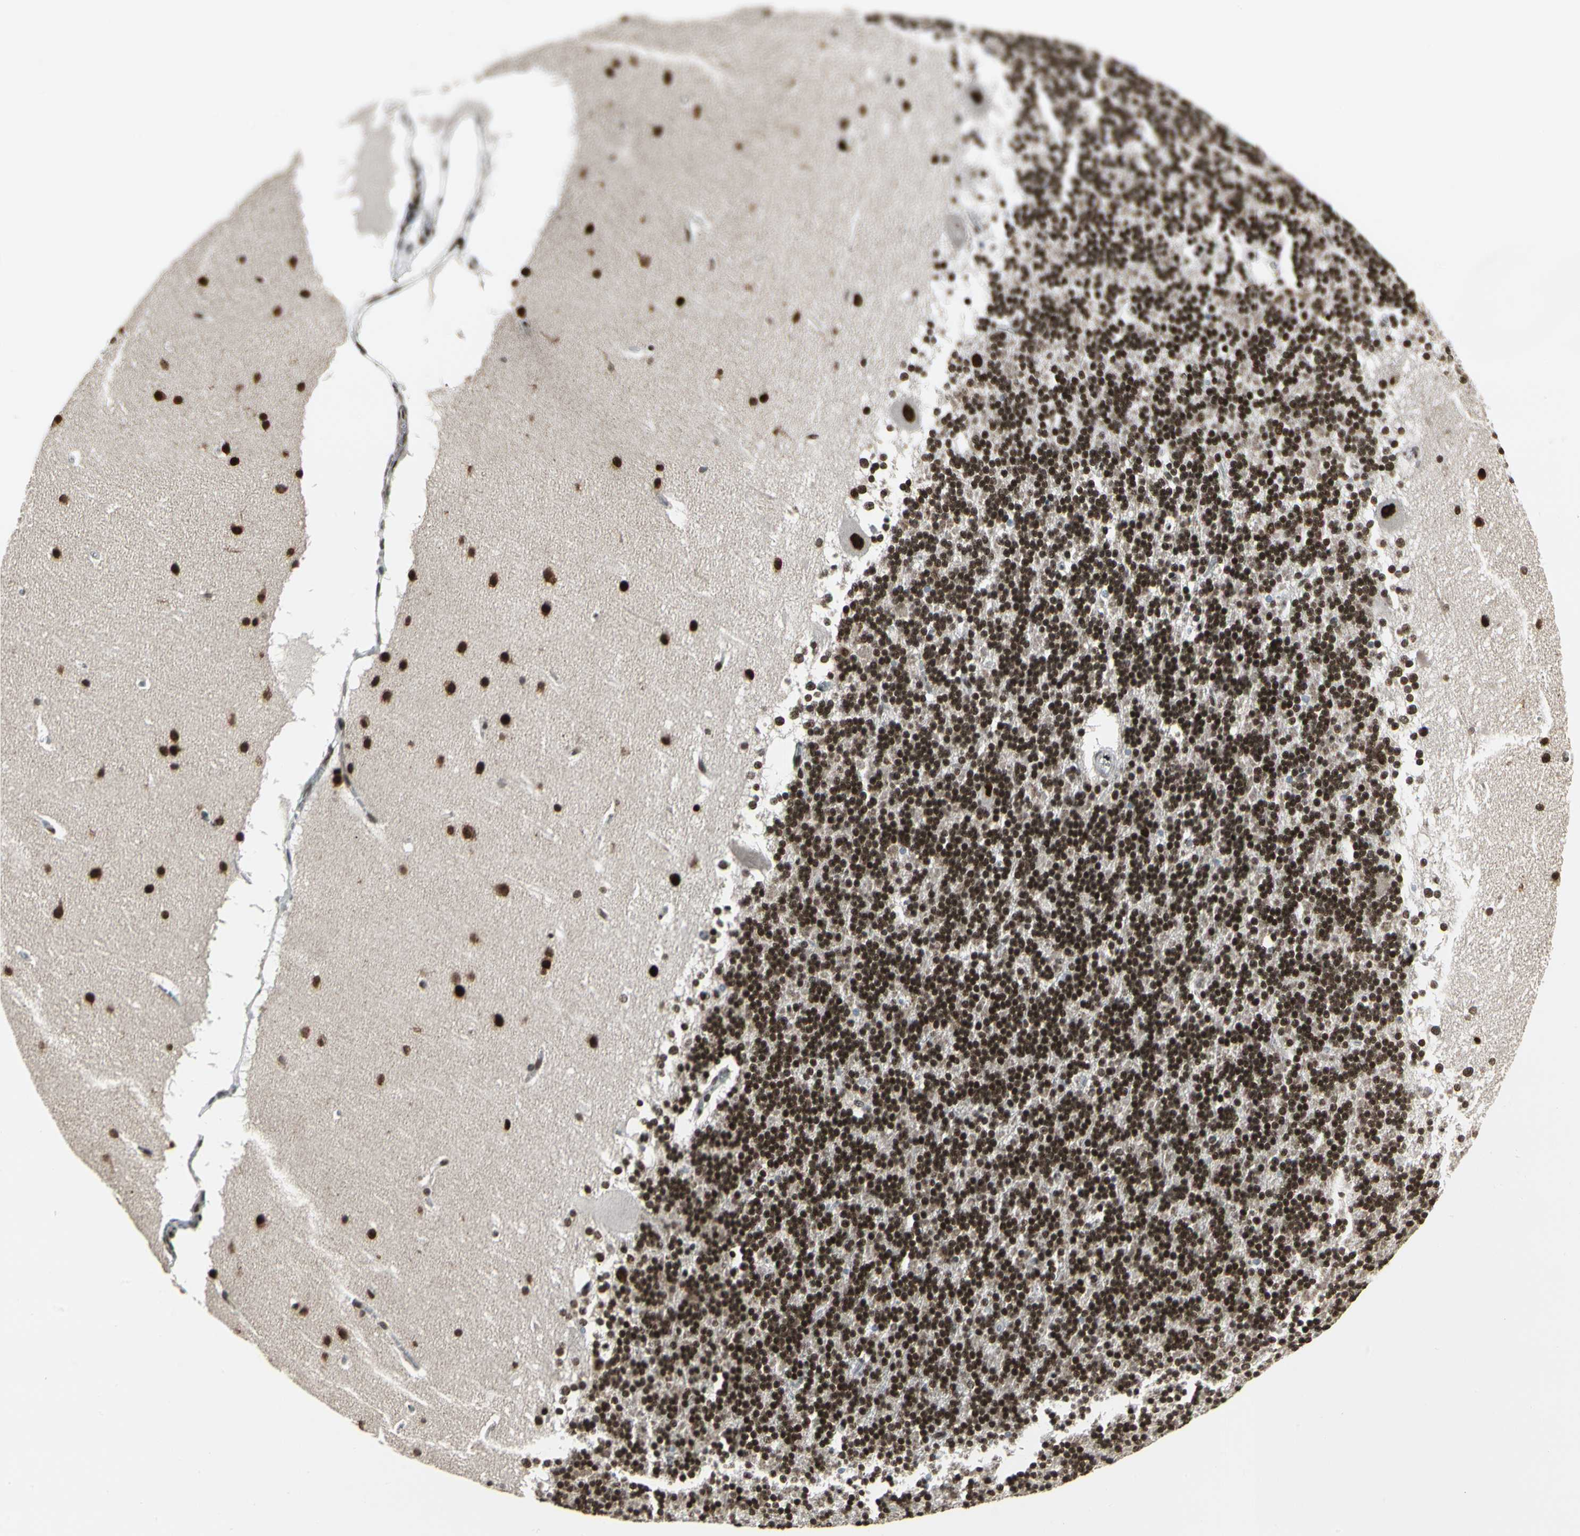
{"staining": {"intensity": "strong", "quantity": ">75%", "location": "nuclear"}, "tissue": "cerebellum", "cell_type": "Cells in granular layer", "image_type": "normal", "snomed": [{"axis": "morphology", "description": "Normal tissue, NOS"}, {"axis": "topography", "description": "Cerebellum"}], "caption": "An immunohistochemistry (IHC) histopathology image of normal tissue is shown. Protein staining in brown shows strong nuclear positivity in cerebellum within cells in granular layer.", "gene": "HMG20A", "patient": {"sex": "female", "age": 19}}